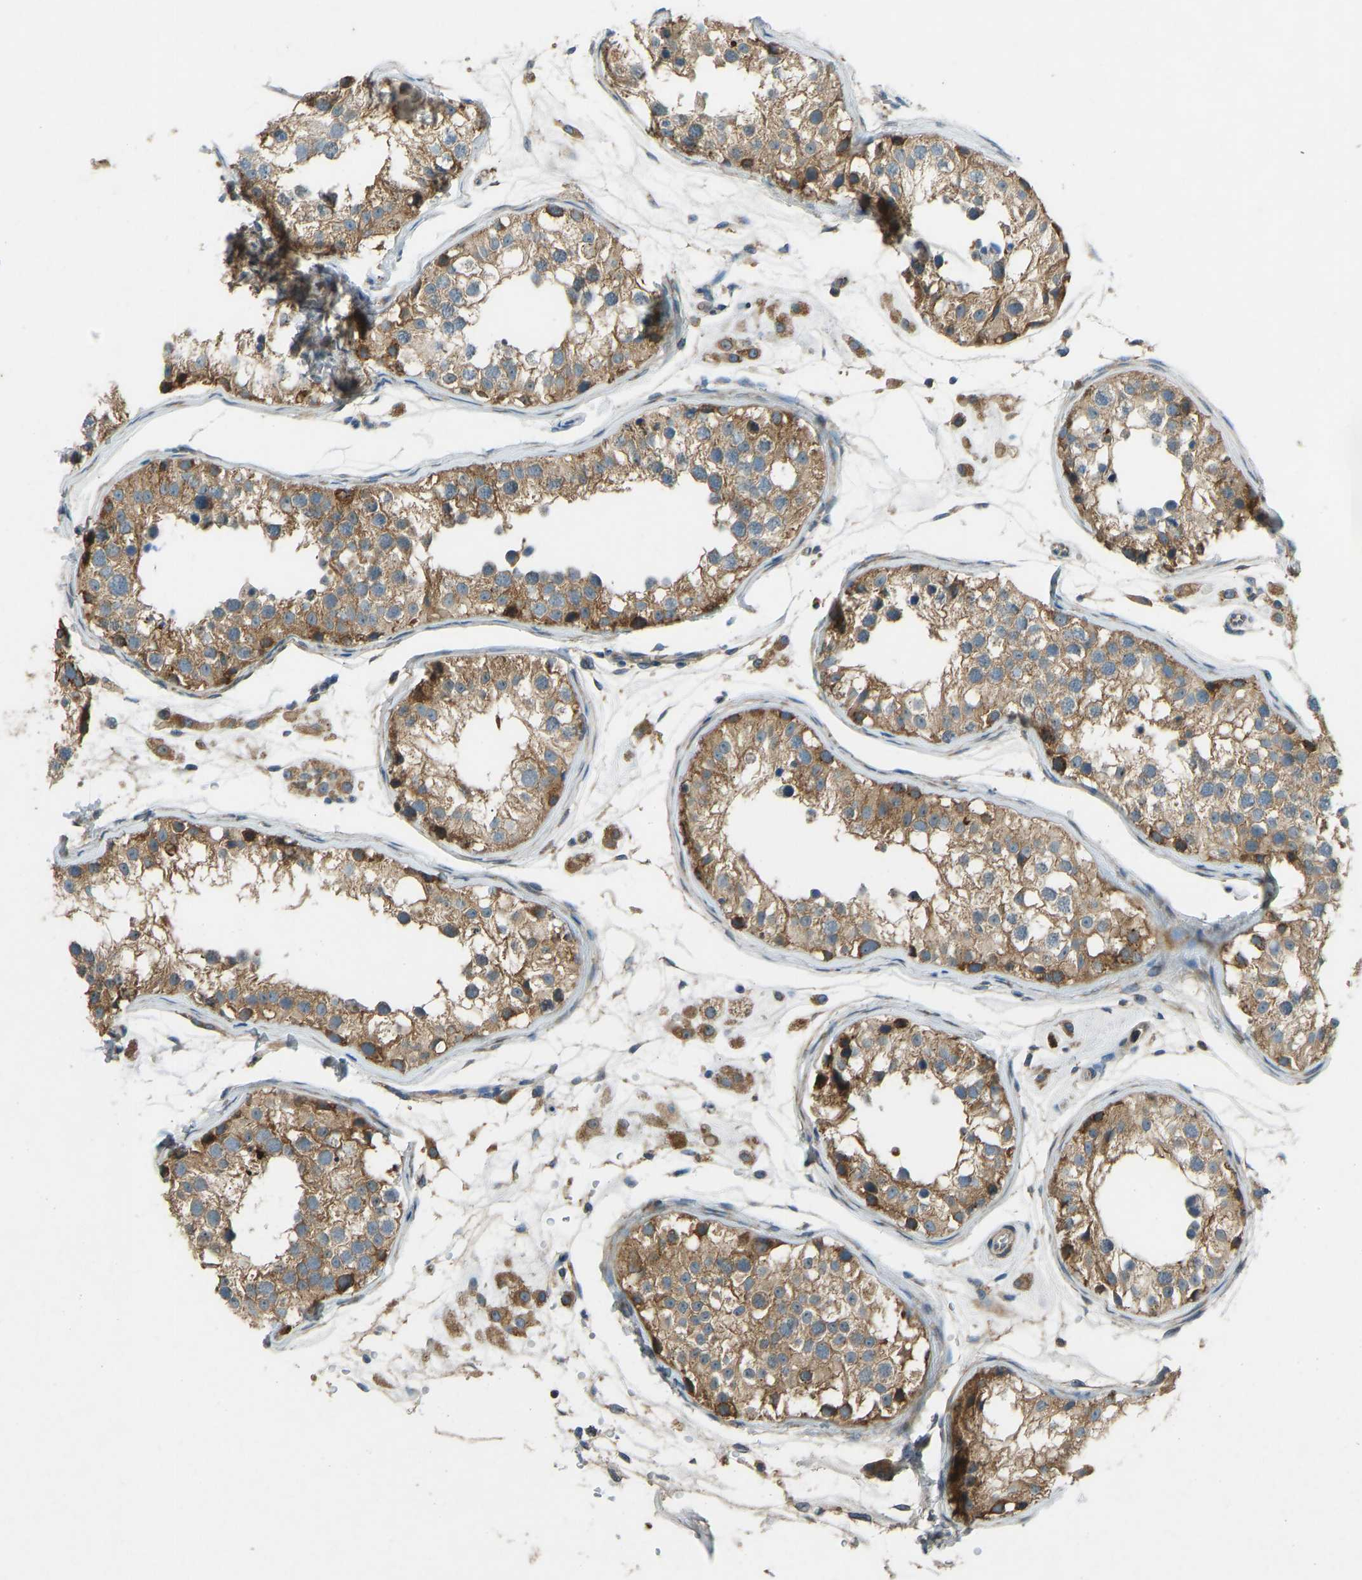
{"staining": {"intensity": "moderate", "quantity": ">75%", "location": "cytoplasmic/membranous"}, "tissue": "testis", "cell_type": "Cells in seminiferous ducts", "image_type": "normal", "snomed": [{"axis": "morphology", "description": "Normal tissue, NOS"}, {"axis": "morphology", "description": "Adenocarcinoma, metastatic, NOS"}, {"axis": "topography", "description": "Testis"}], "caption": "IHC staining of unremarkable testis, which shows medium levels of moderate cytoplasmic/membranous positivity in approximately >75% of cells in seminiferous ducts indicating moderate cytoplasmic/membranous protein positivity. The staining was performed using DAB (brown) for protein detection and nuclei were counterstained in hematoxylin (blue).", "gene": "STAU2", "patient": {"sex": "male", "age": 26}}